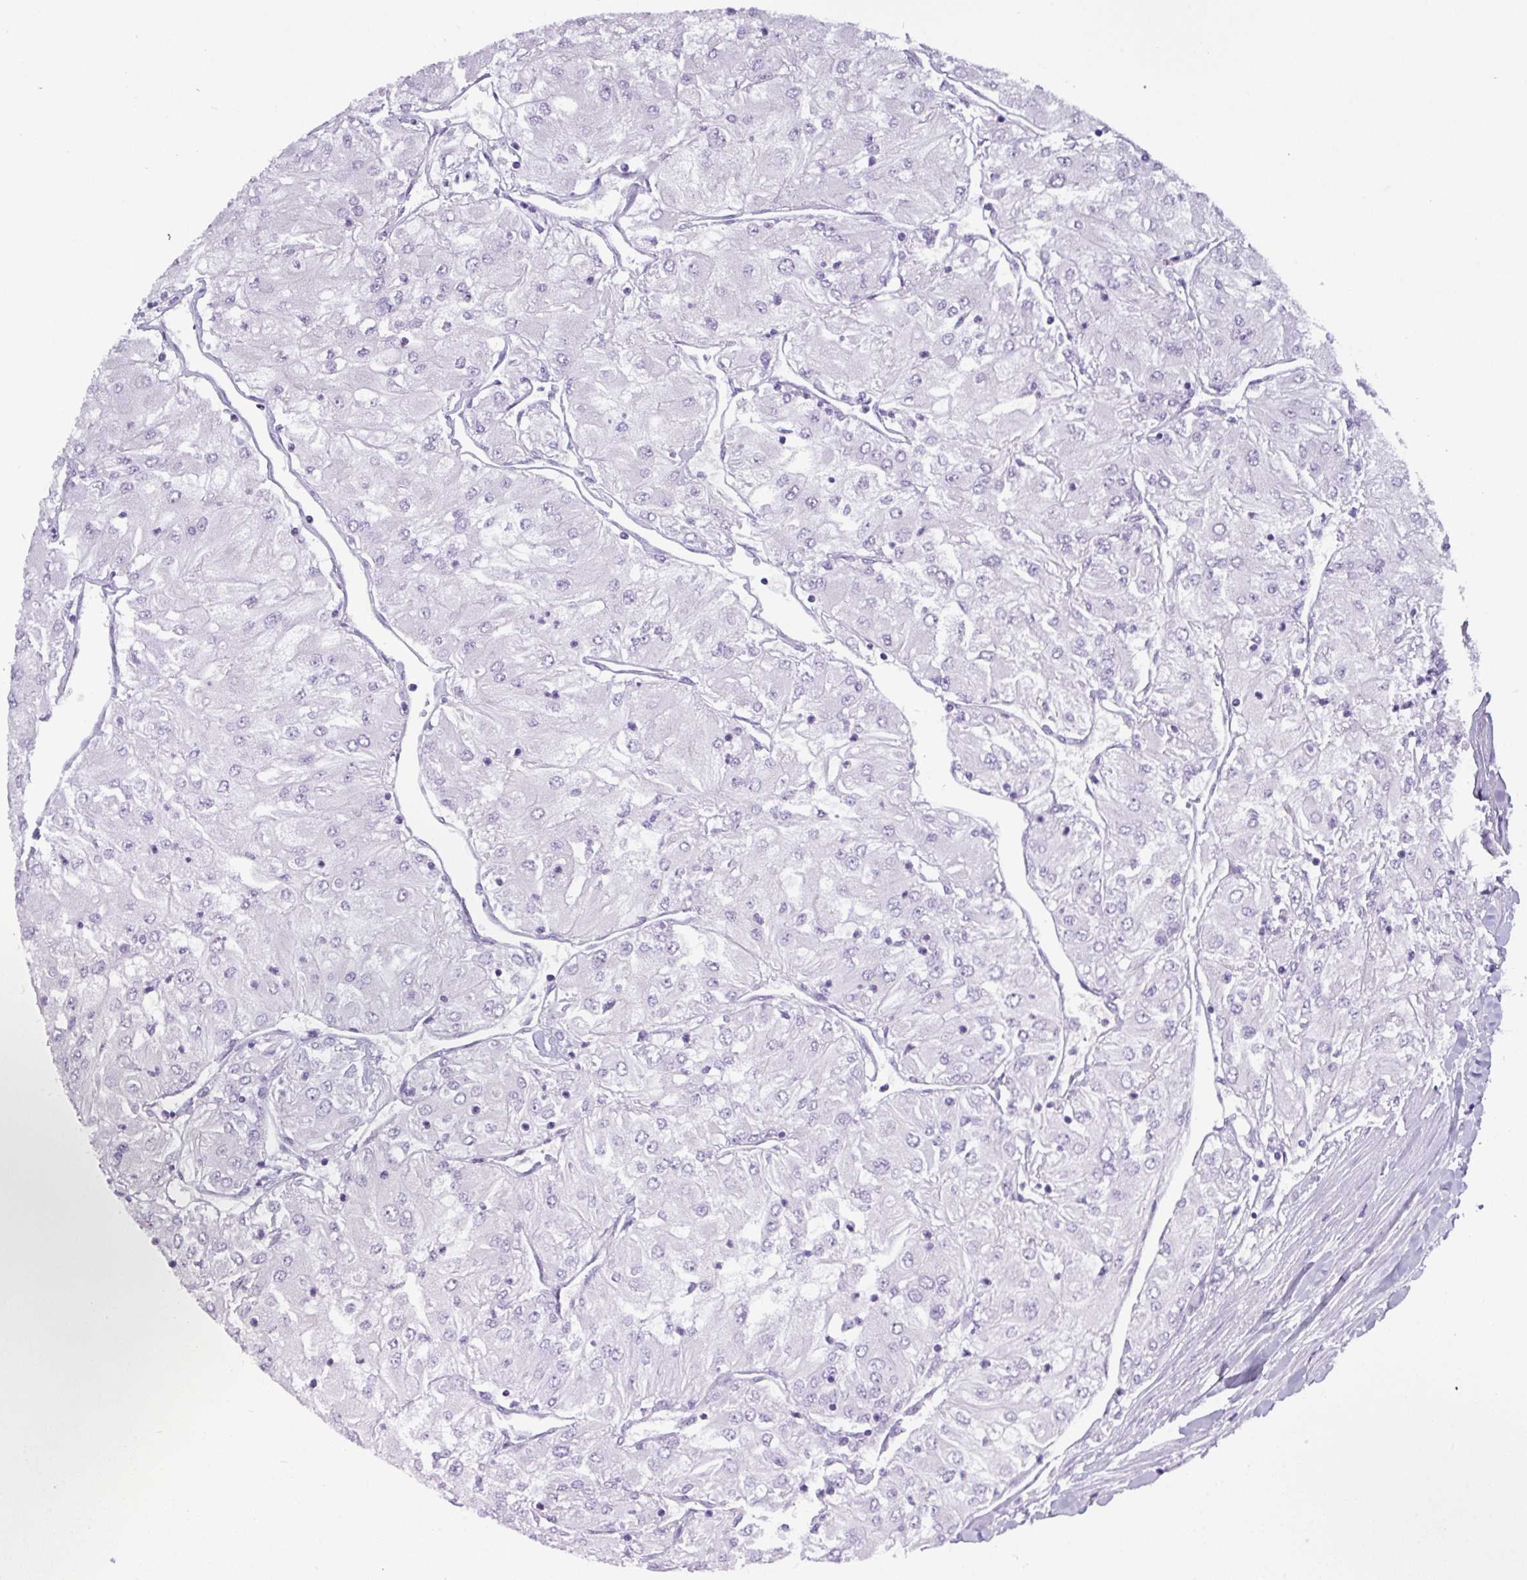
{"staining": {"intensity": "negative", "quantity": "none", "location": "none"}, "tissue": "renal cancer", "cell_type": "Tumor cells", "image_type": "cancer", "snomed": [{"axis": "morphology", "description": "Adenocarcinoma, NOS"}, {"axis": "topography", "description": "Kidney"}], "caption": "The IHC histopathology image has no significant staining in tumor cells of renal cancer (adenocarcinoma) tissue.", "gene": "CRYBB2", "patient": {"sex": "male", "age": 80}}